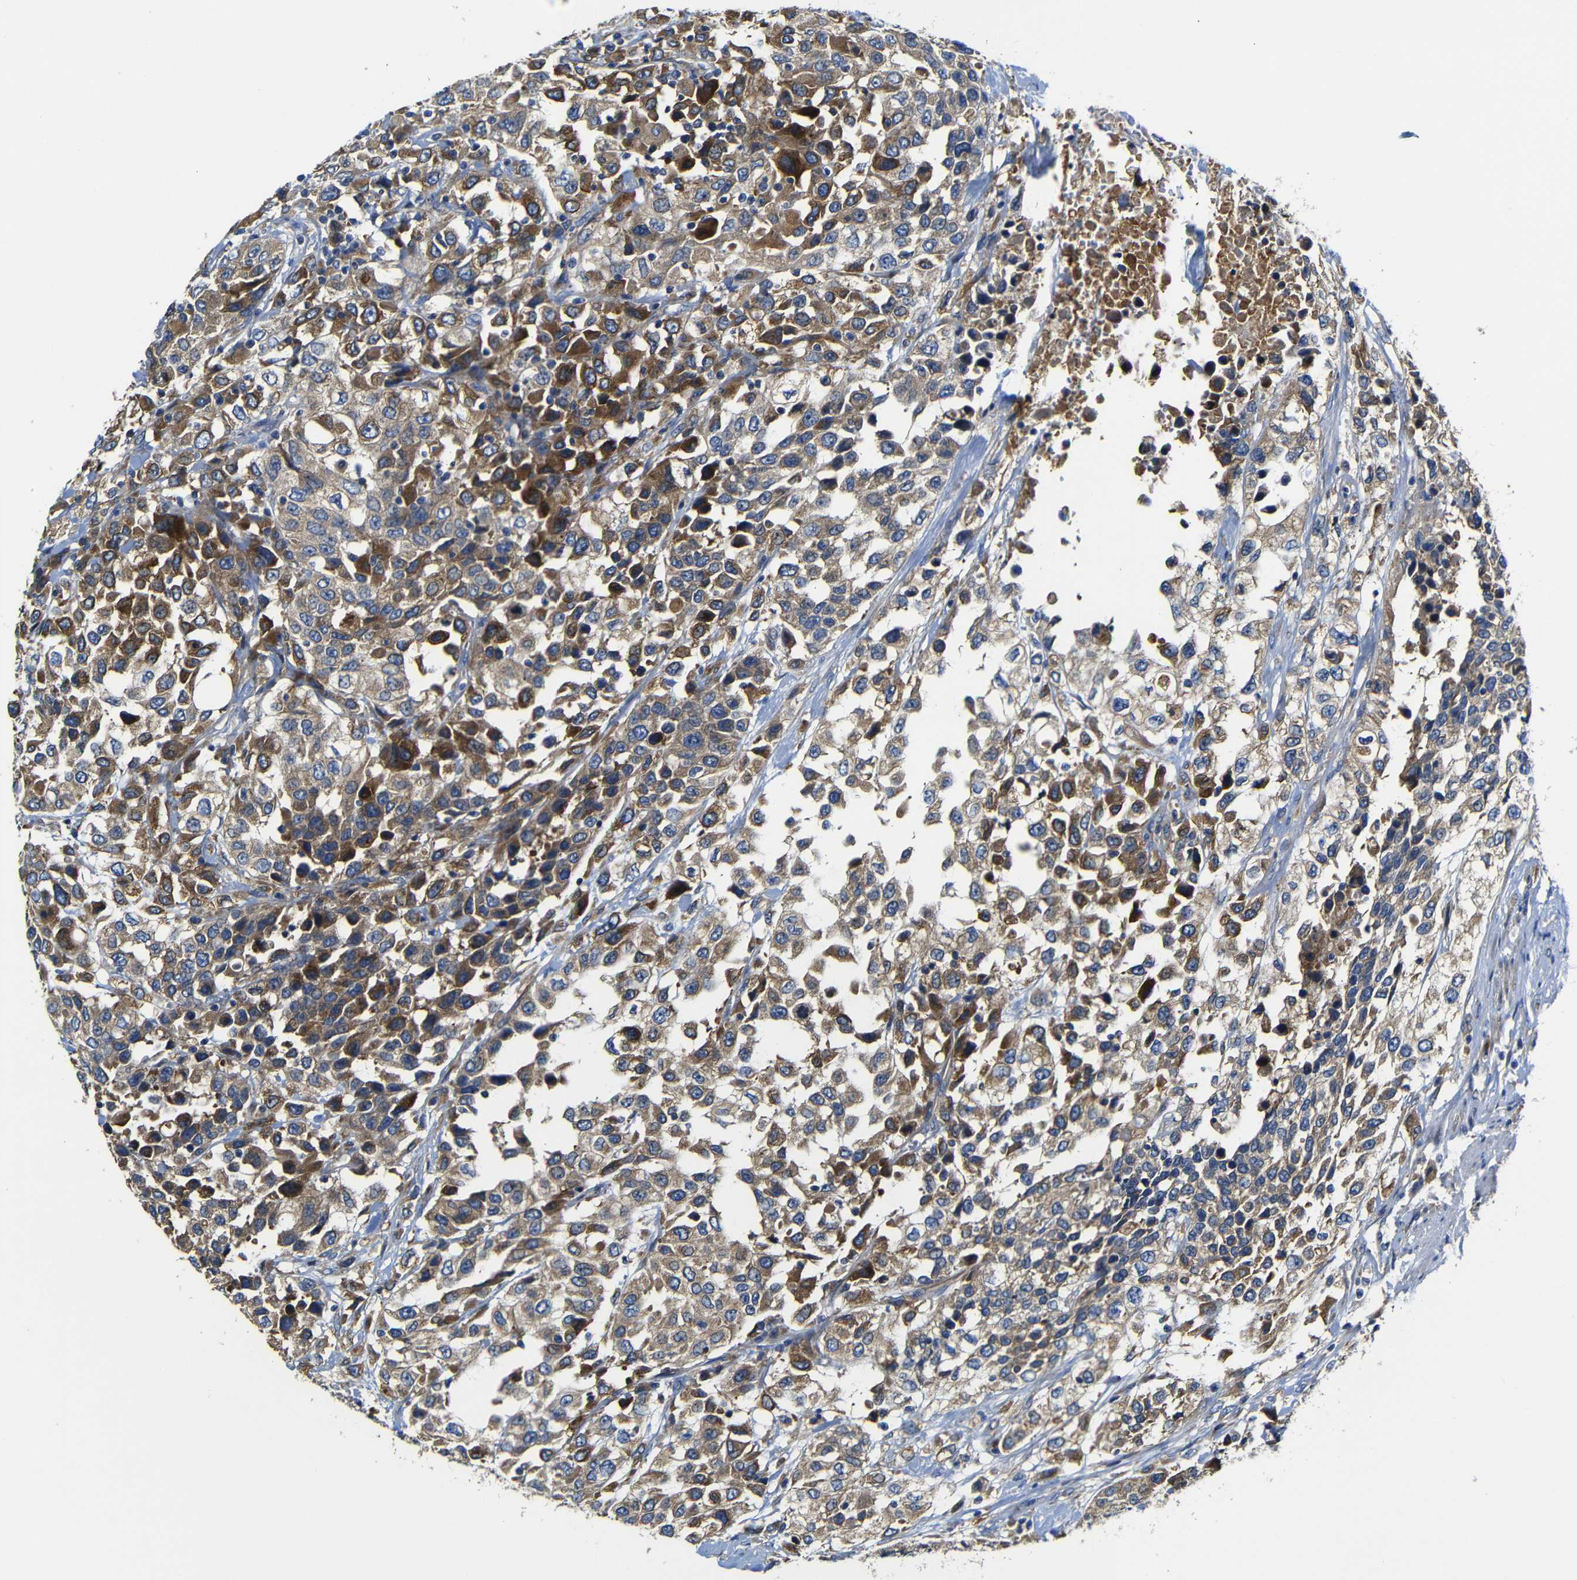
{"staining": {"intensity": "strong", "quantity": "25%-75%", "location": "cytoplasmic/membranous"}, "tissue": "urothelial cancer", "cell_type": "Tumor cells", "image_type": "cancer", "snomed": [{"axis": "morphology", "description": "Urothelial carcinoma, High grade"}, {"axis": "topography", "description": "Urinary bladder"}], "caption": "Immunohistochemical staining of human high-grade urothelial carcinoma demonstrates strong cytoplasmic/membranous protein staining in about 25%-75% of tumor cells.", "gene": "CLCC1", "patient": {"sex": "female", "age": 80}}